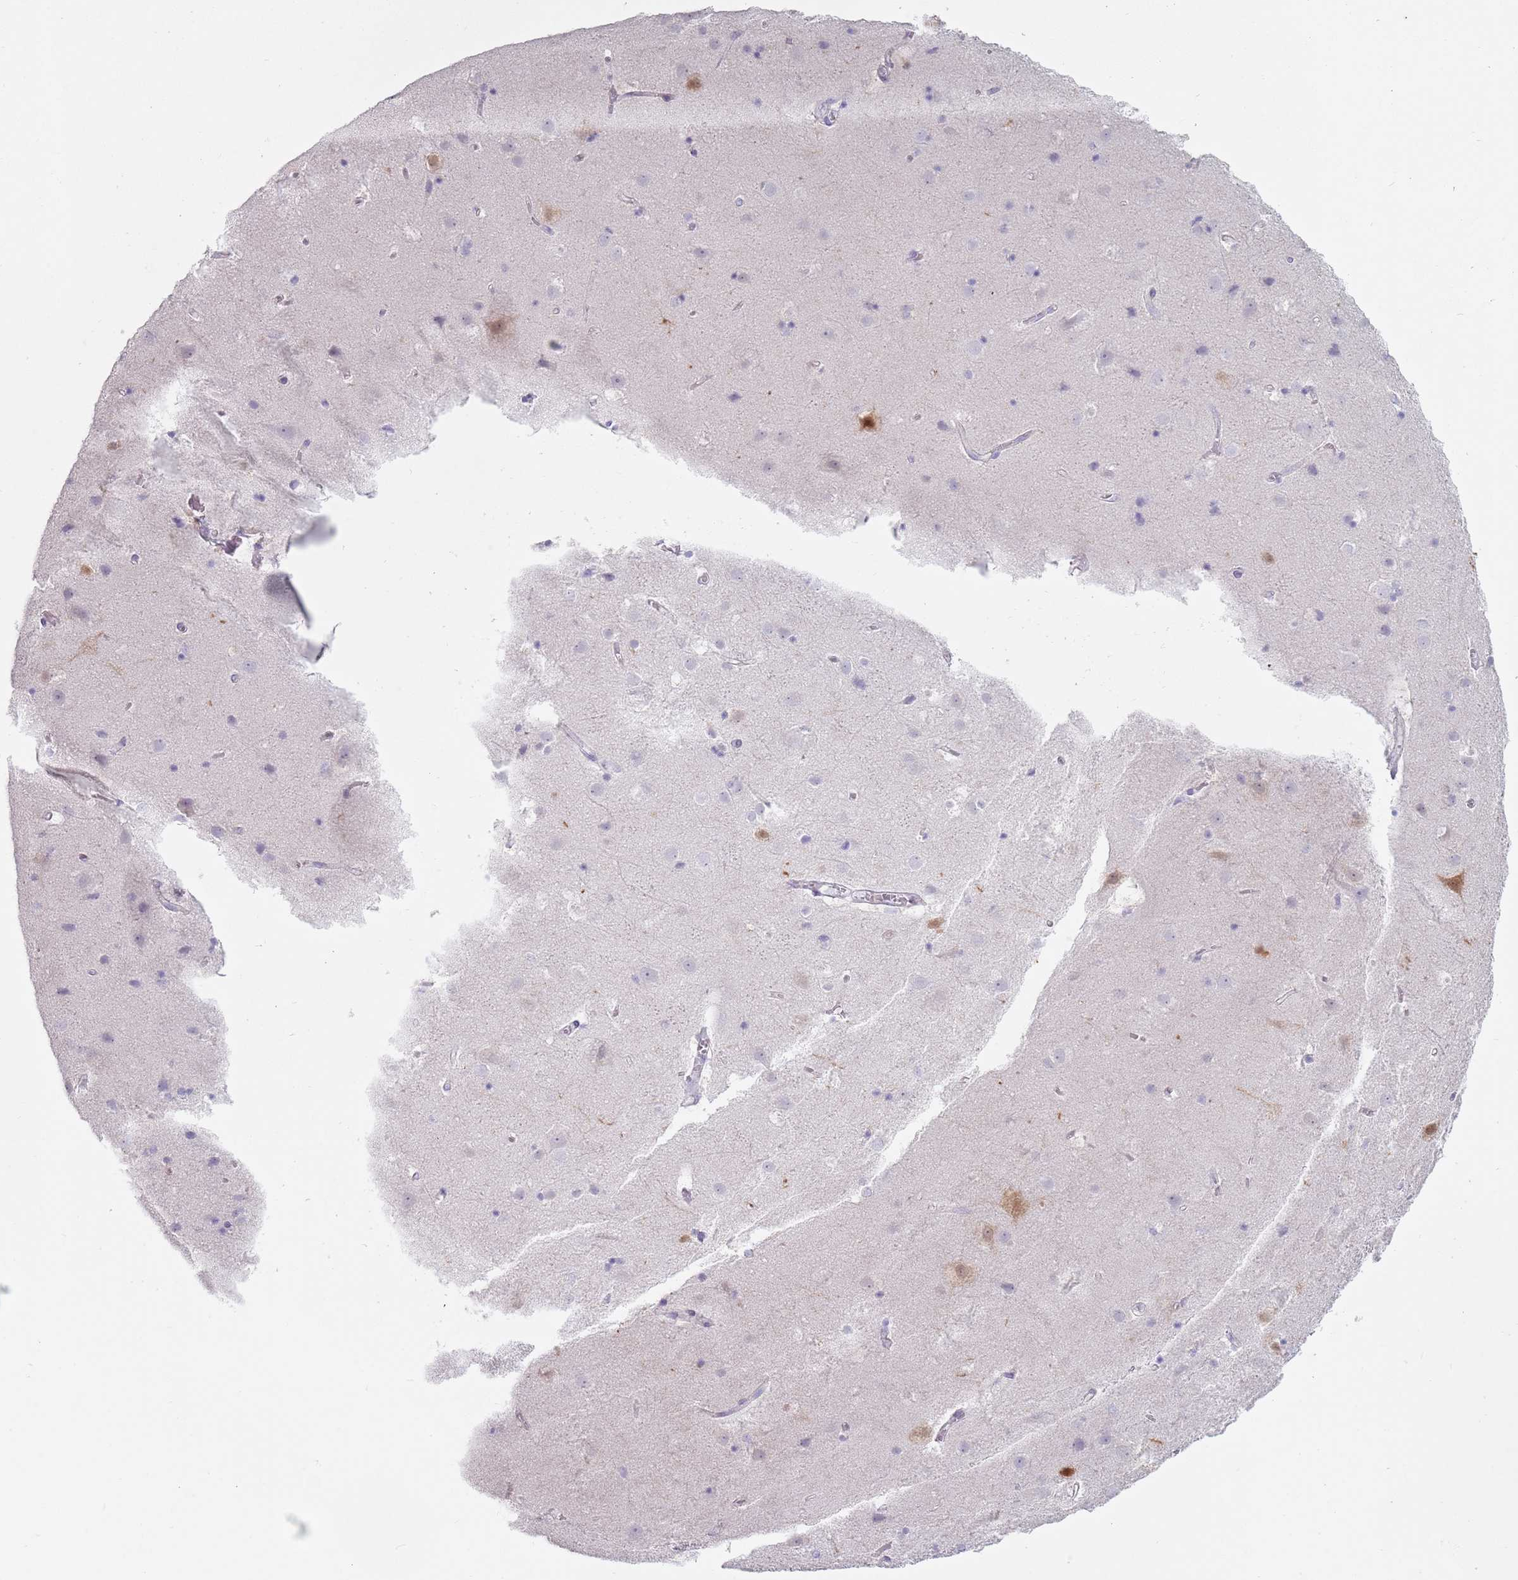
{"staining": {"intensity": "negative", "quantity": "none", "location": "none"}, "tissue": "cerebral cortex", "cell_type": "Endothelial cells", "image_type": "normal", "snomed": [{"axis": "morphology", "description": "Normal tissue, NOS"}, {"axis": "topography", "description": "Cerebral cortex"}], "caption": "Cerebral cortex was stained to show a protein in brown. There is no significant staining in endothelial cells.", "gene": "DXO", "patient": {"sex": "male", "age": 54}}